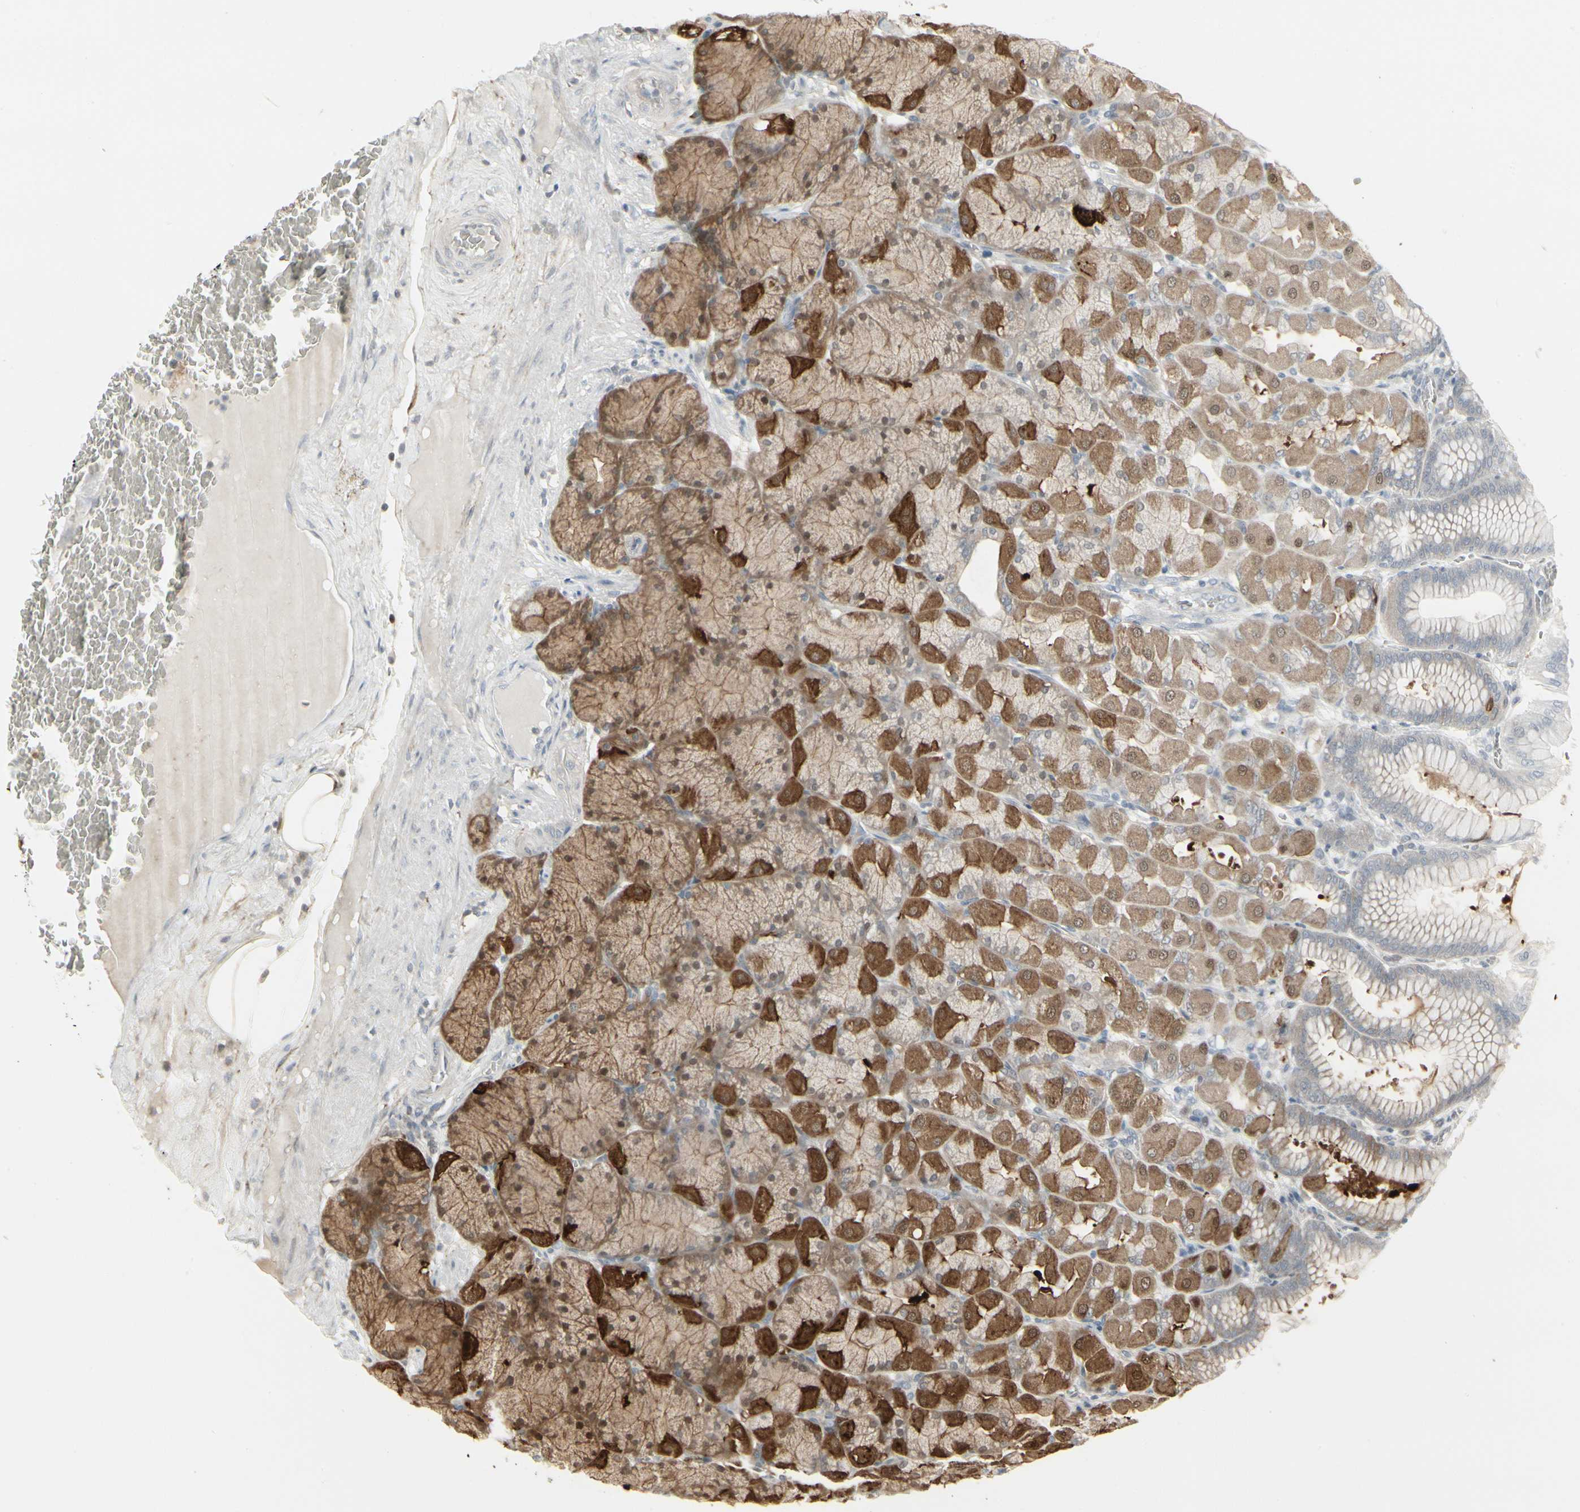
{"staining": {"intensity": "strong", "quantity": ">75%", "location": "cytoplasmic/membranous"}, "tissue": "stomach", "cell_type": "Glandular cells", "image_type": "normal", "snomed": [{"axis": "morphology", "description": "Normal tissue, NOS"}, {"axis": "topography", "description": "Stomach, upper"}], "caption": "Normal stomach was stained to show a protein in brown. There is high levels of strong cytoplasmic/membranous expression in about >75% of glandular cells.", "gene": "IGFBP6", "patient": {"sex": "female", "age": 56}}